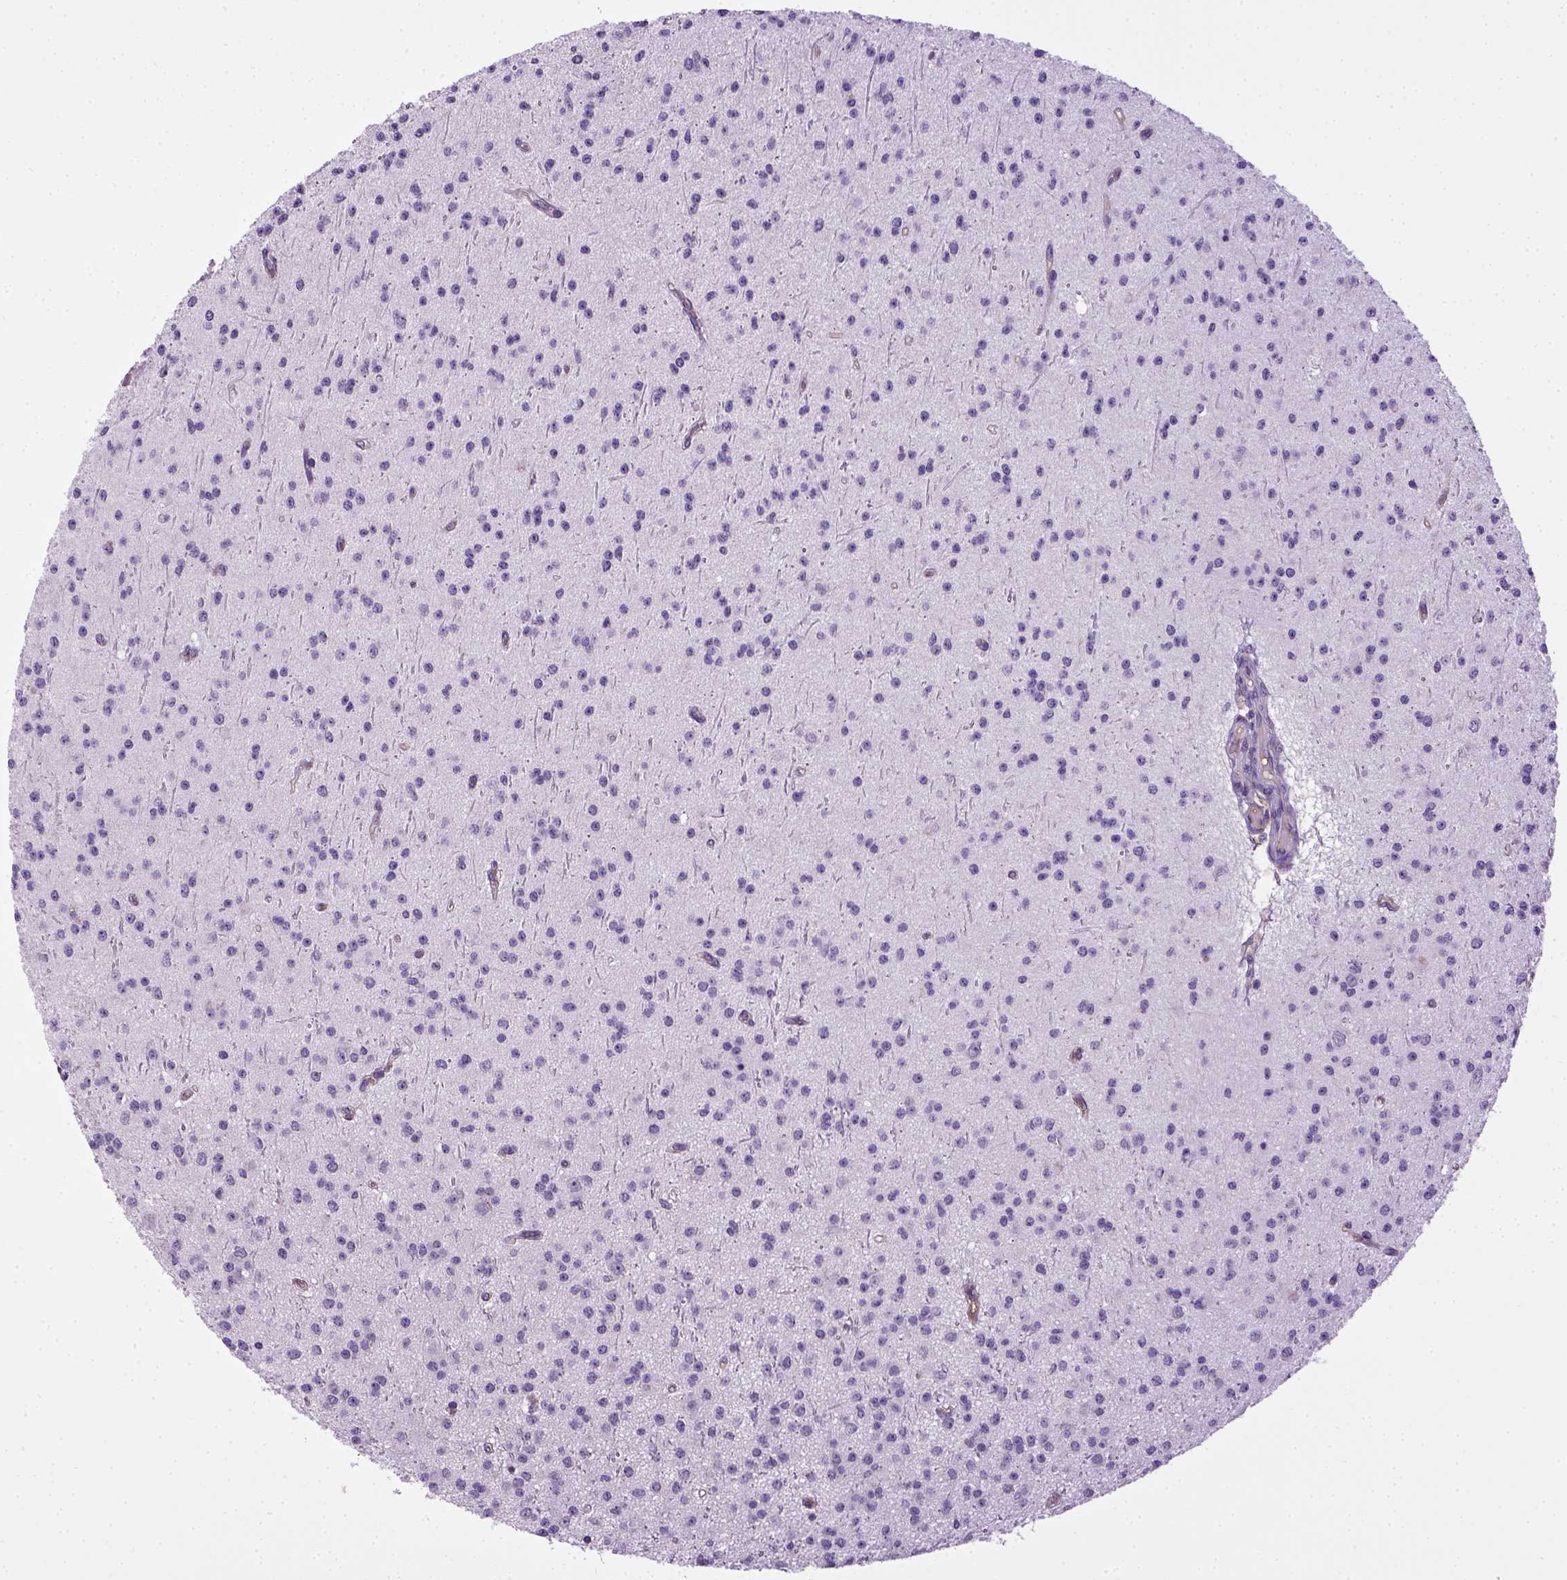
{"staining": {"intensity": "negative", "quantity": "none", "location": "none"}, "tissue": "glioma", "cell_type": "Tumor cells", "image_type": "cancer", "snomed": [{"axis": "morphology", "description": "Glioma, malignant, Low grade"}, {"axis": "topography", "description": "Brain"}], "caption": "Malignant glioma (low-grade) was stained to show a protein in brown. There is no significant expression in tumor cells.", "gene": "ENG", "patient": {"sex": "male", "age": 27}}